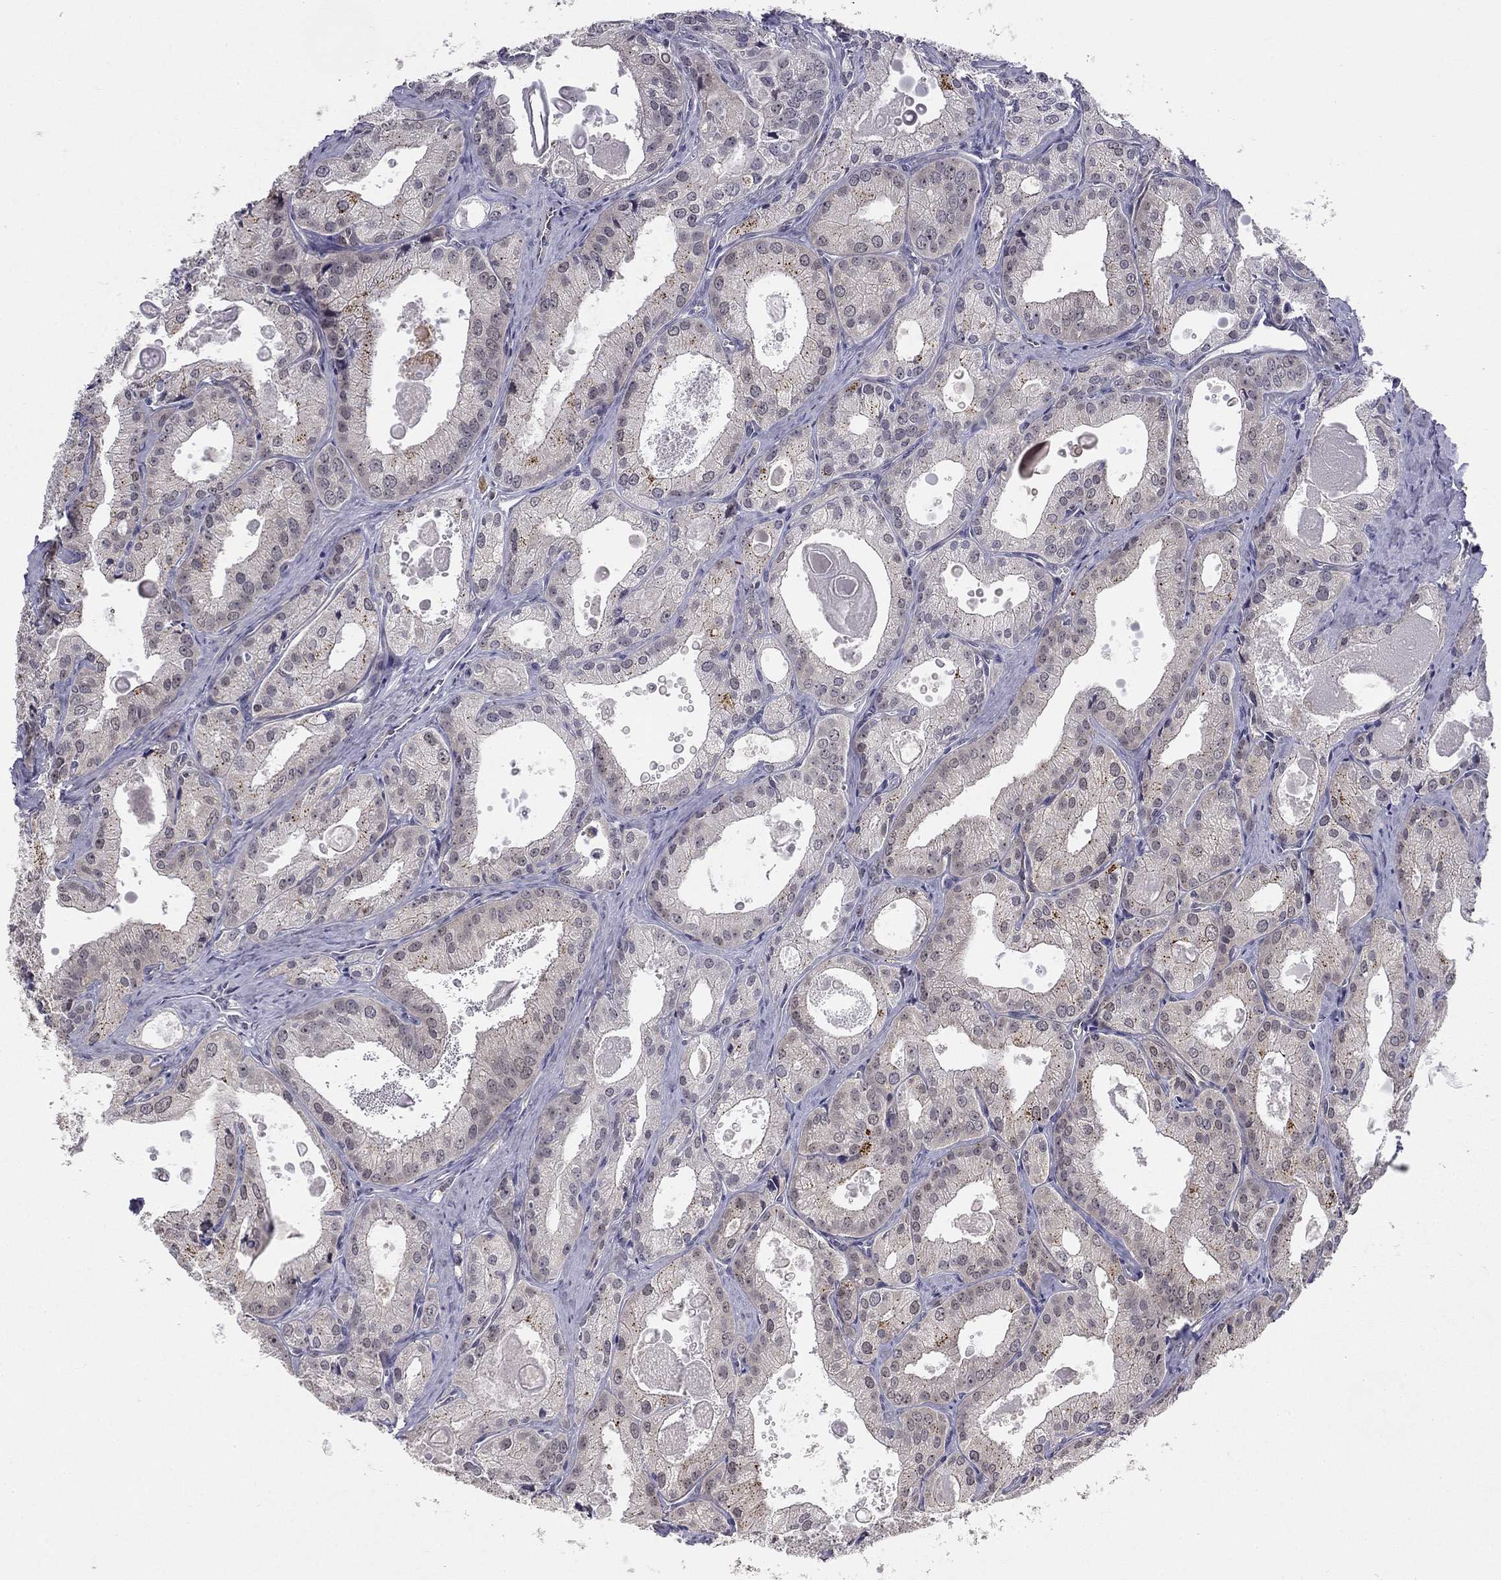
{"staining": {"intensity": "negative", "quantity": "none", "location": "none"}, "tissue": "prostate cancer", "cell_type": "Tumor cells", "image_type": "cancer", "snomed": [{"axis": "morphology", "description": "Adenocarcinoma, NOS"}, {"axis": "morphology", "description": "Adenocarcinoma, High grade"}, {"axis": "topography", "description": "Prostate"}], "caption": "High magnification brightfield microscopy of prostate high-grade adenocarcinoma stained with DAB (brown) and counterstained with hematoxylin (blue): tumor cells show no significant staining. (Brightfield microscopy of DAB IHC at high magnification).", "gene": "STXBP6", "patient": {"sex": "male", "age": 70}}